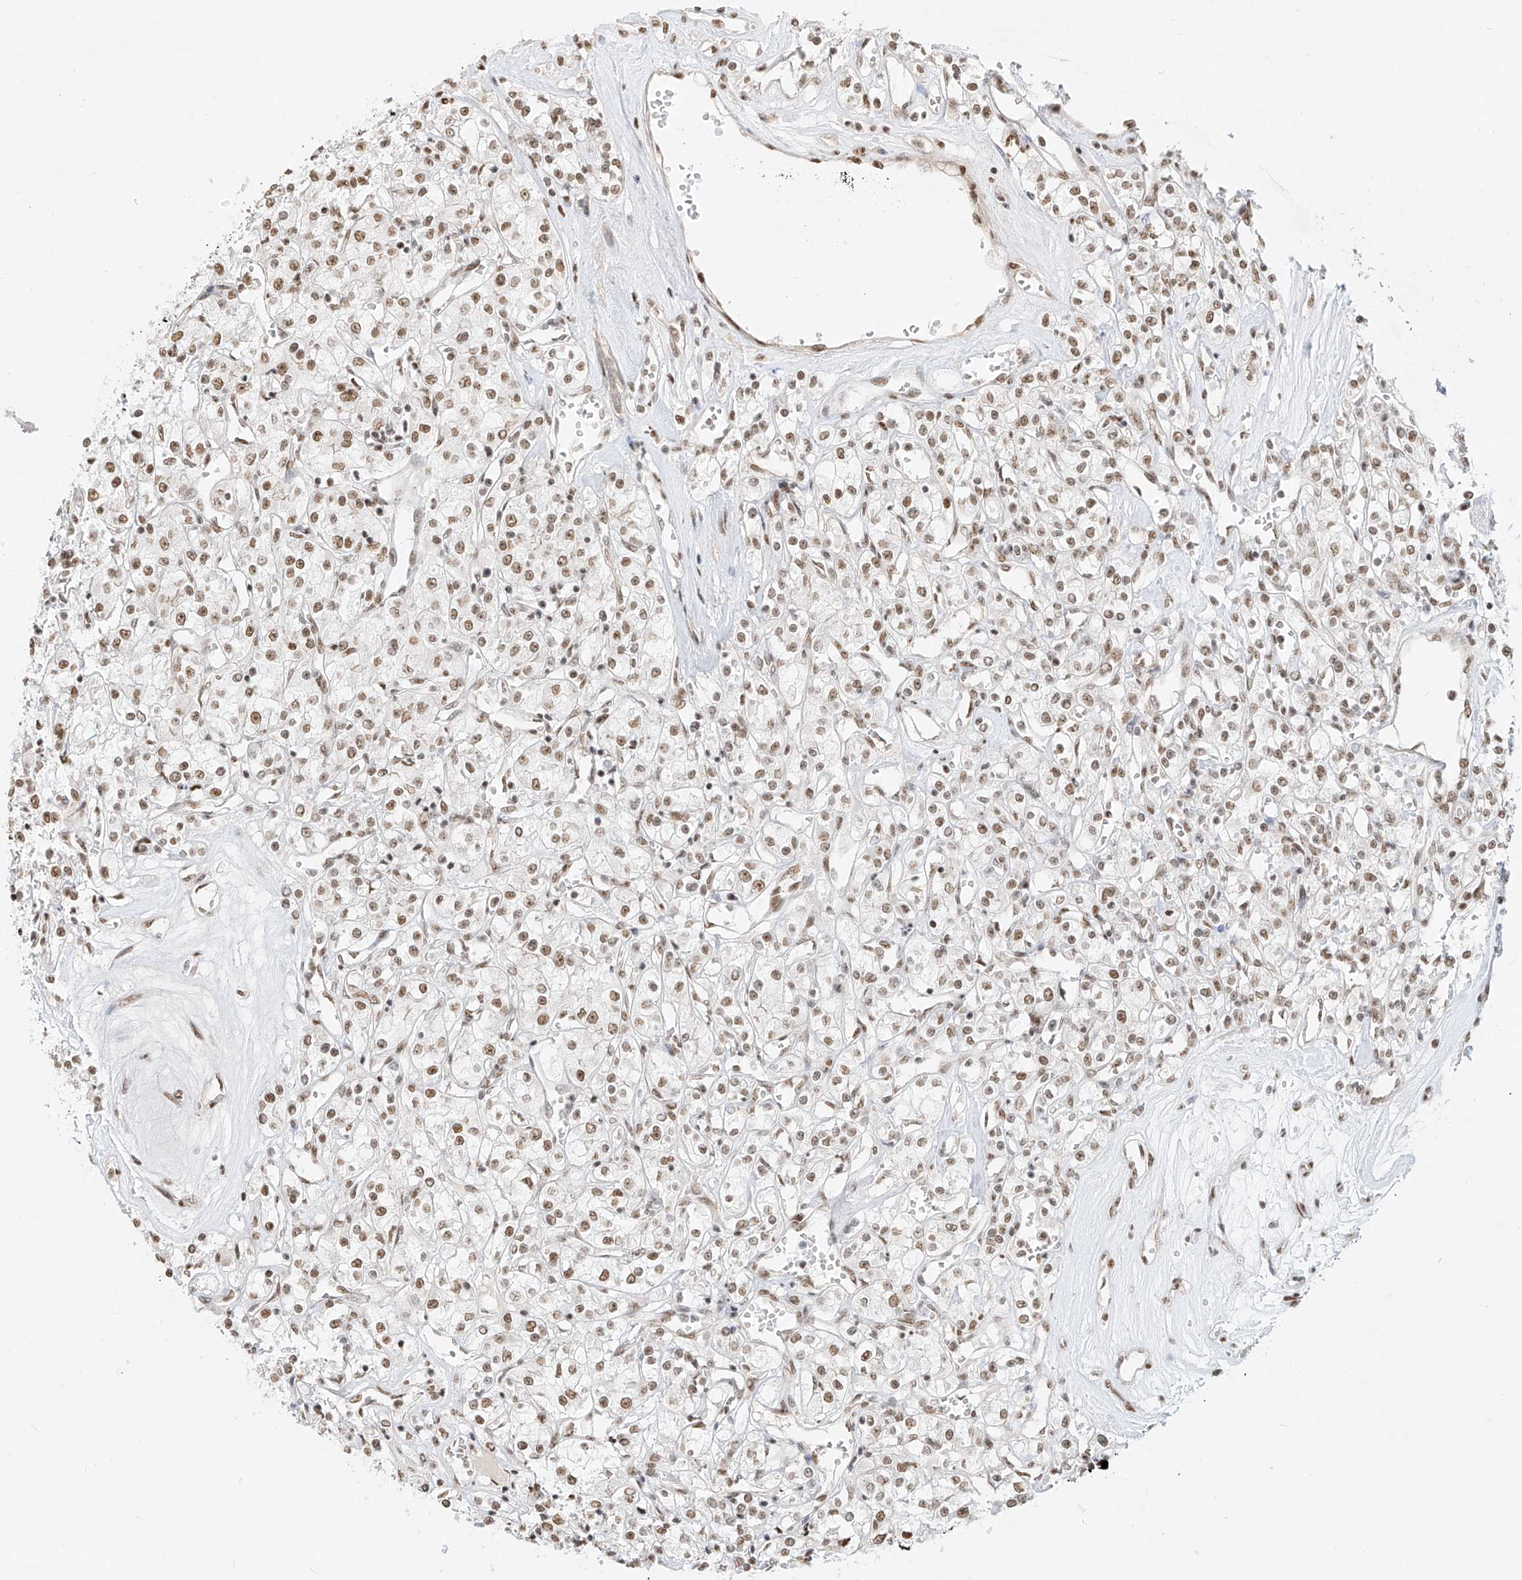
{"staining": {"intensity": "moderate", "quantity": "25%-75%", "location": "nuclear"}, "tissue": "renal cancer", "cell_type": "Tumor cells", "image_type": "cancer", "snomed": [{"axis": "morphology", "description": "Adenocarcinoma, NOS"}, {"axis": "topography", "description": "Kidney"}], "caption": "The immunohistochemical stain shows moderate nuclear staining in tumor cells of renal cancer tissue.", "gene": "NHSL1", "patient": {"sex": "female", "age": 59}}